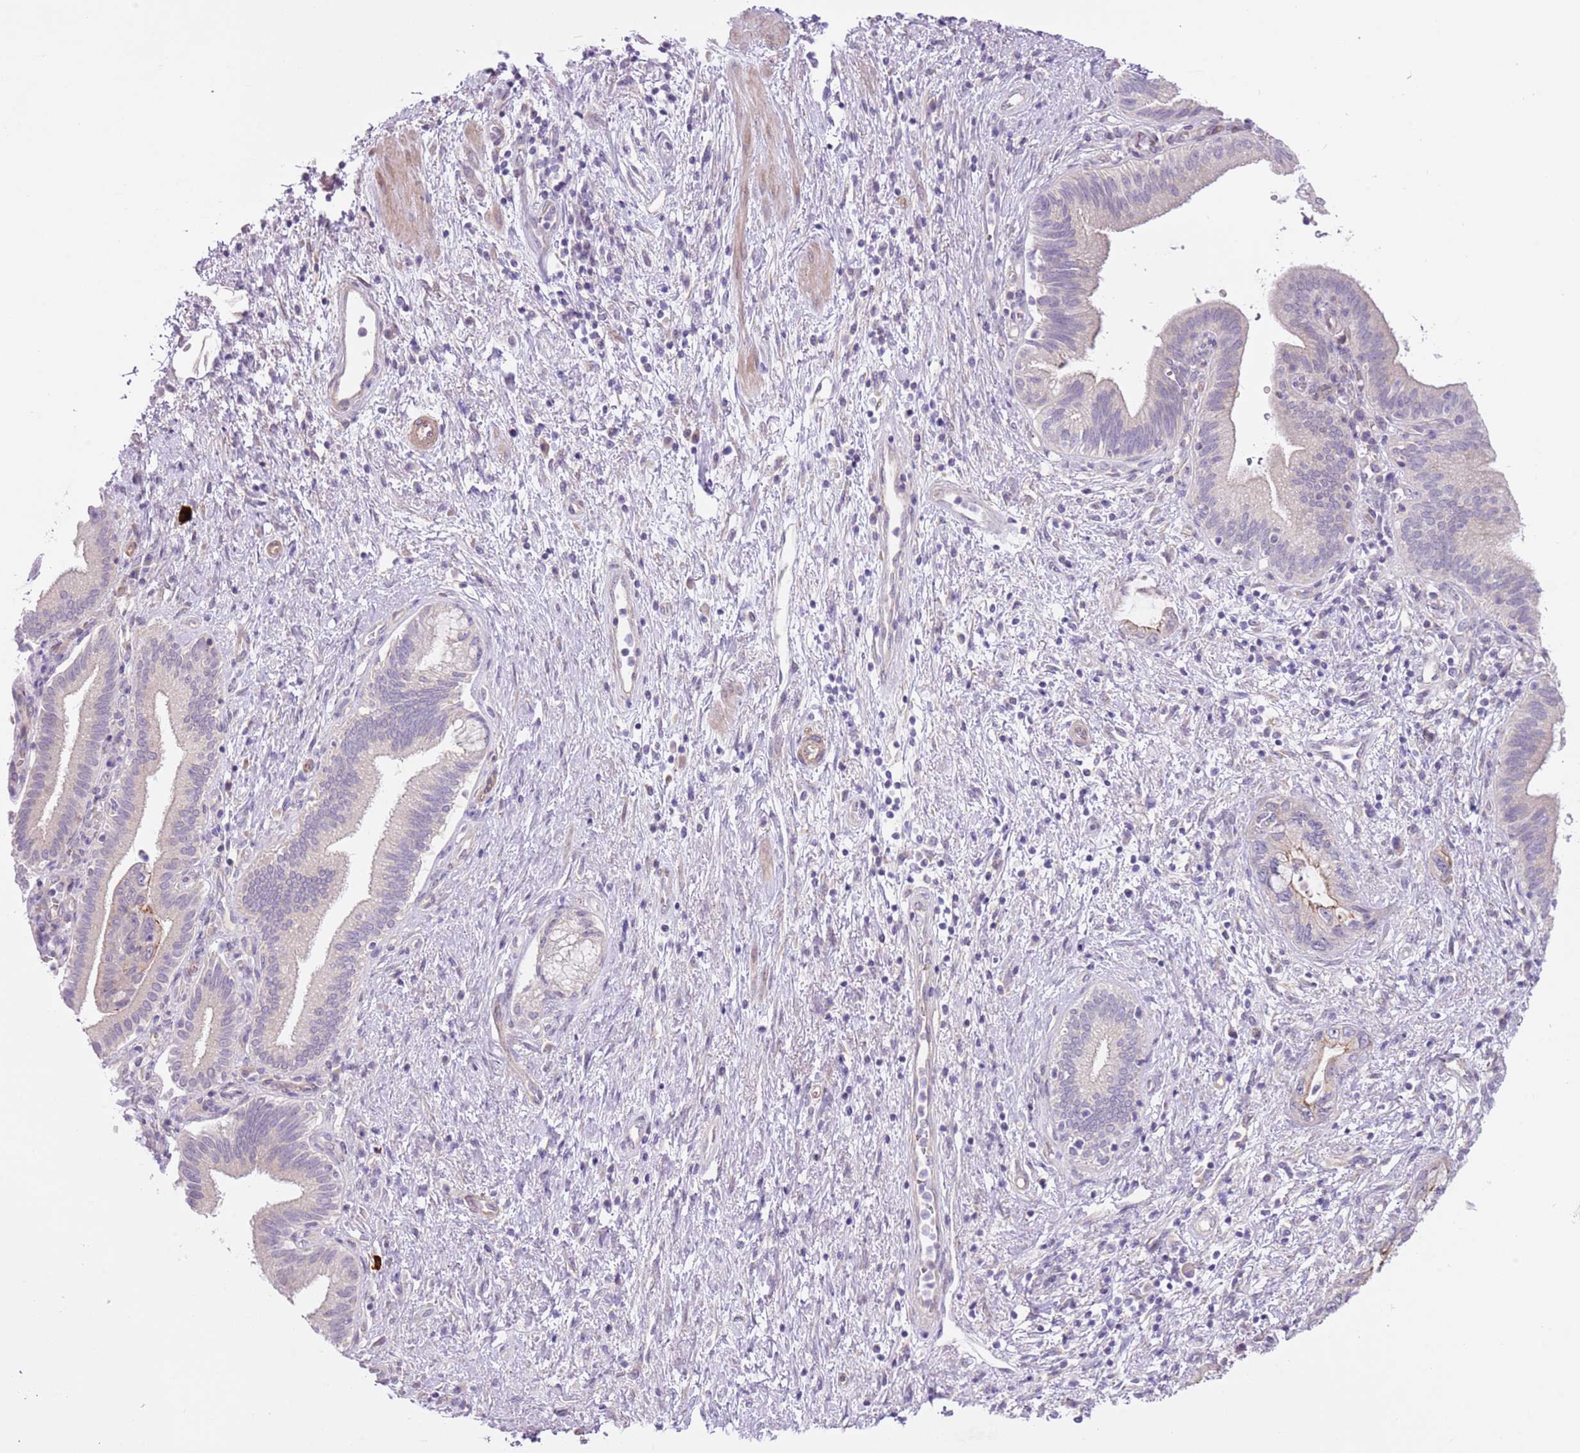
{"staining": {"intensity": "negative", "quantity": "none", "location": "none"}, "tissue": "pancreatic cancer", "cell_type": "Tumor cells", "image_type": "cancer", "snomed": [{"axis": "morphology", "description": "Adenocarcinoma, NOS"}, {"axis": "topography", "description": "Pancreas"}], "caption": "This histopathology image is of pancreatic cancer stained with immunohistochemistry (IHC) to label a protein in brown with the nuclei are counter-stained blue. There is no expression in tumor cells.", "gene": "MRO", "patient": {"sex": "female", "age": 73}}